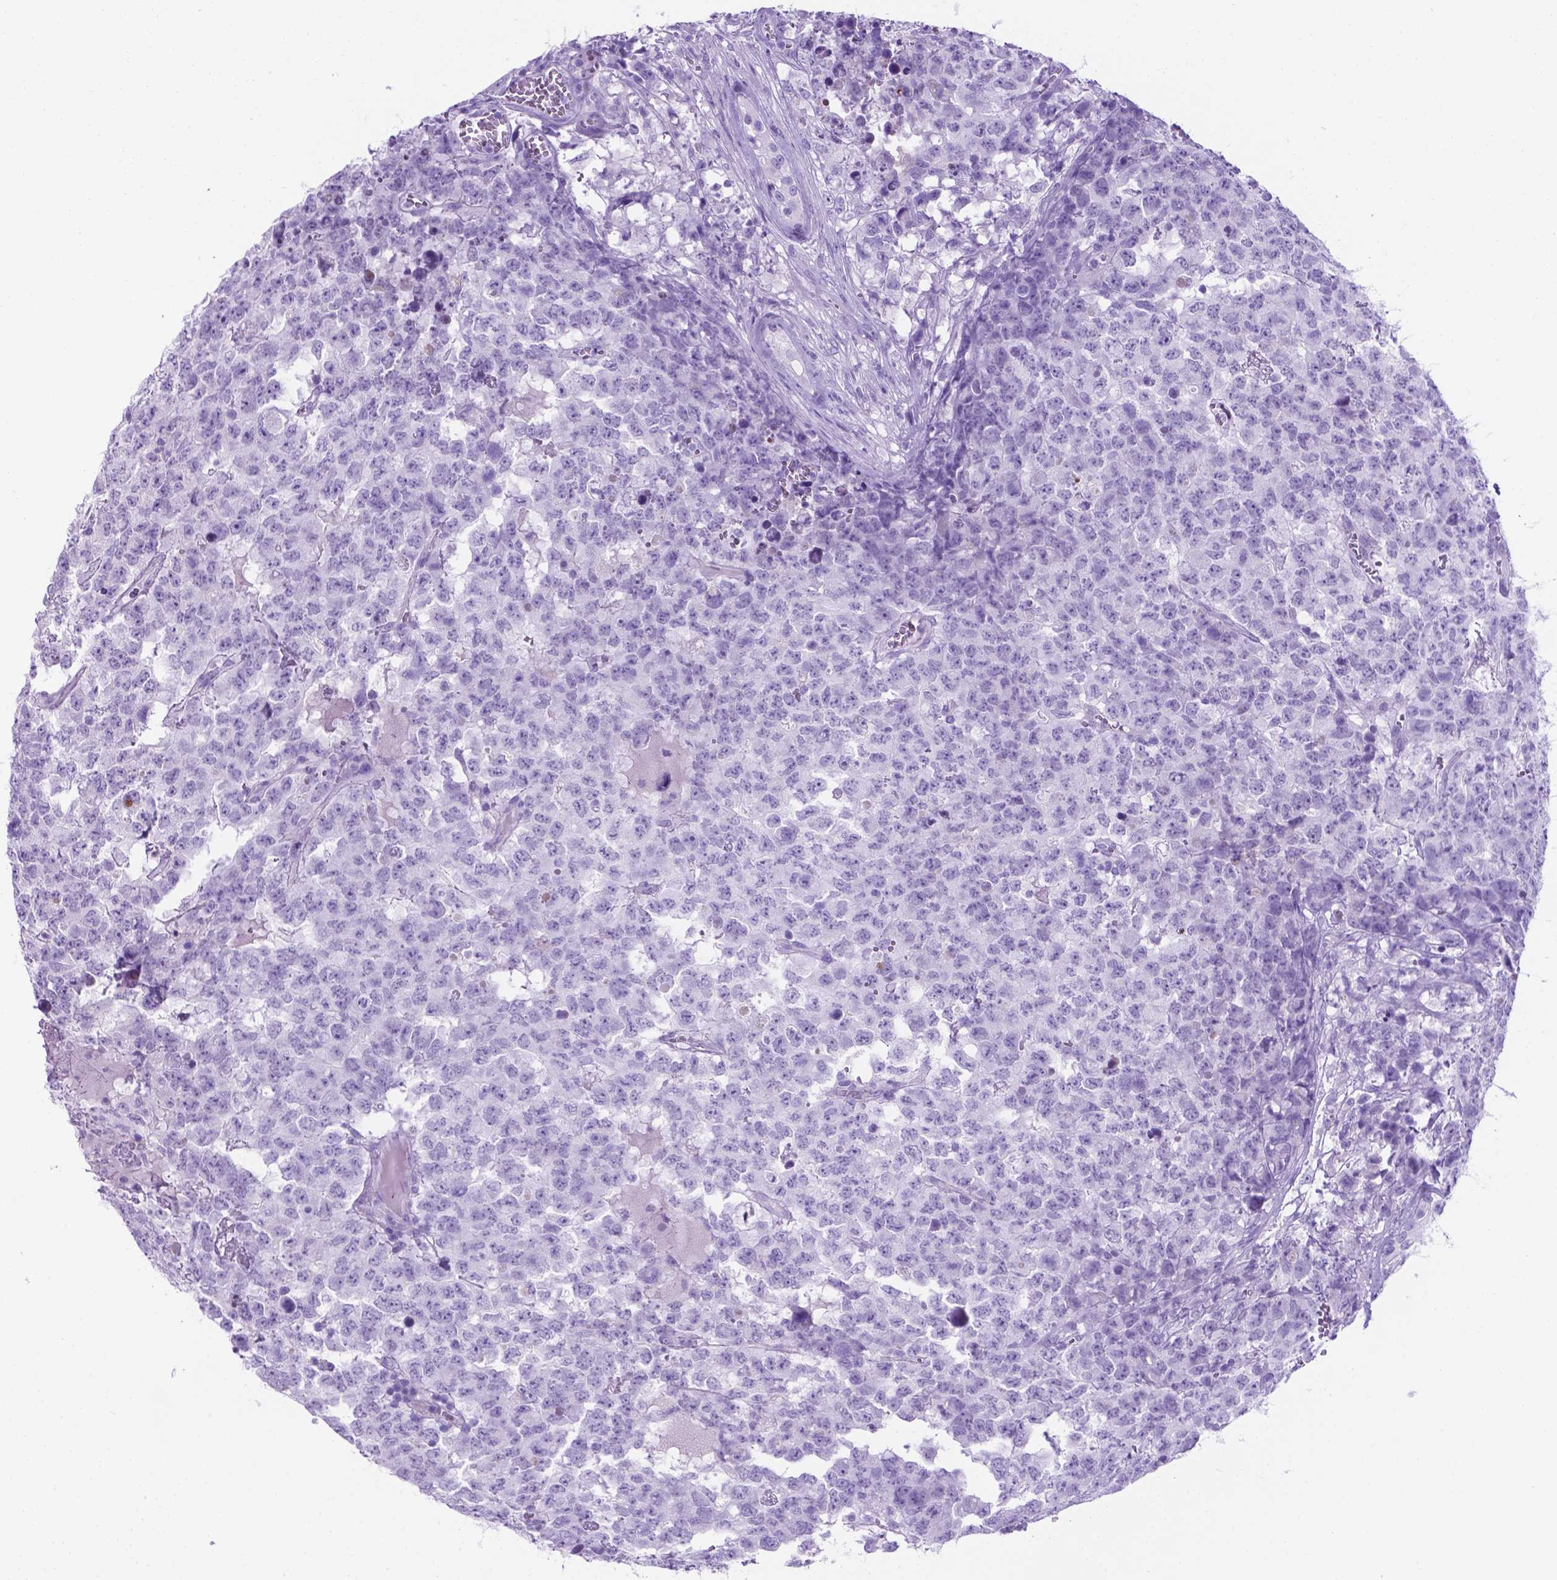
{"staining": {"intensity": "negative", "quantity": "none", "location": "none"}, "tissue": "testis cancer", "cell_type": "Tumor cells", "image_type": "cancer", "snomed": [{"axis": "morphology", "description": "Carcinoma, Embryonal, NOS"}, {"axis": "topography", "description": "Testis"}], "caption": "Immunohistochemistry image of testis embryonal carcinoma stained for a protein (brown), which exhibits no expression in tumor cells. (DAB immunohistochemistry, high magnification).", "gene": "C17orf107", "patient": {"sex": "male", "age": 23}}